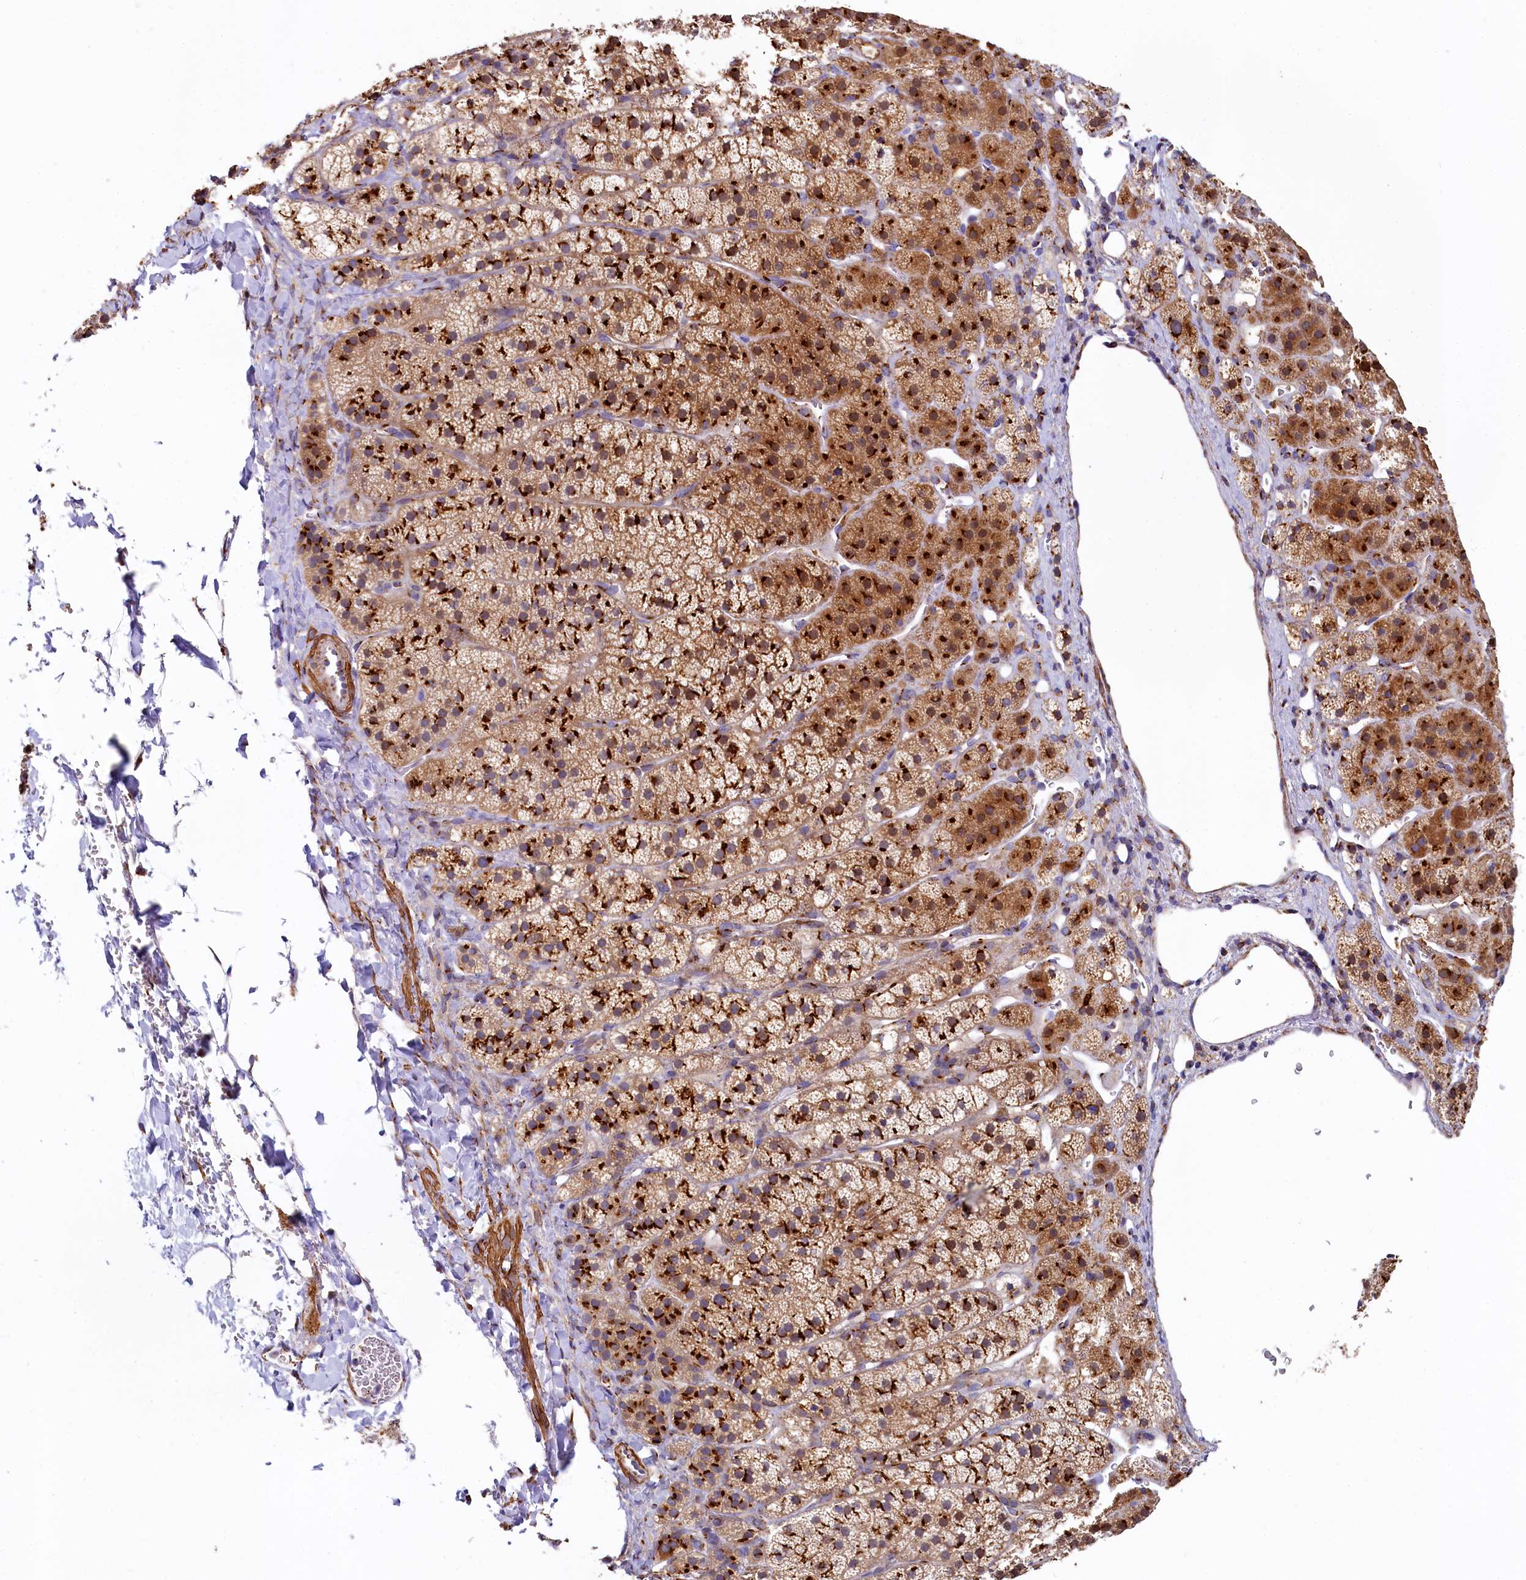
{"staining": {"intensity": "strong", "quantity": ">75%", "location": "cytoplasmic/membranous"}, "tissue": "adrenal gland", "cell_type": "Glandular cells", "image_type": "normal", "snomed": [{"axis": "morphology", "description": "Normal tissue, NOS"}, {"axis": "topography", "description": "Adrenal gland"}], "caption": "Strong cytoplasmic/membranous protein expression is seen in approximately >75% of glandular cells in adrenal gland.", "gene": "BET1L", "patient": {"sex": "female", "age": 44}}